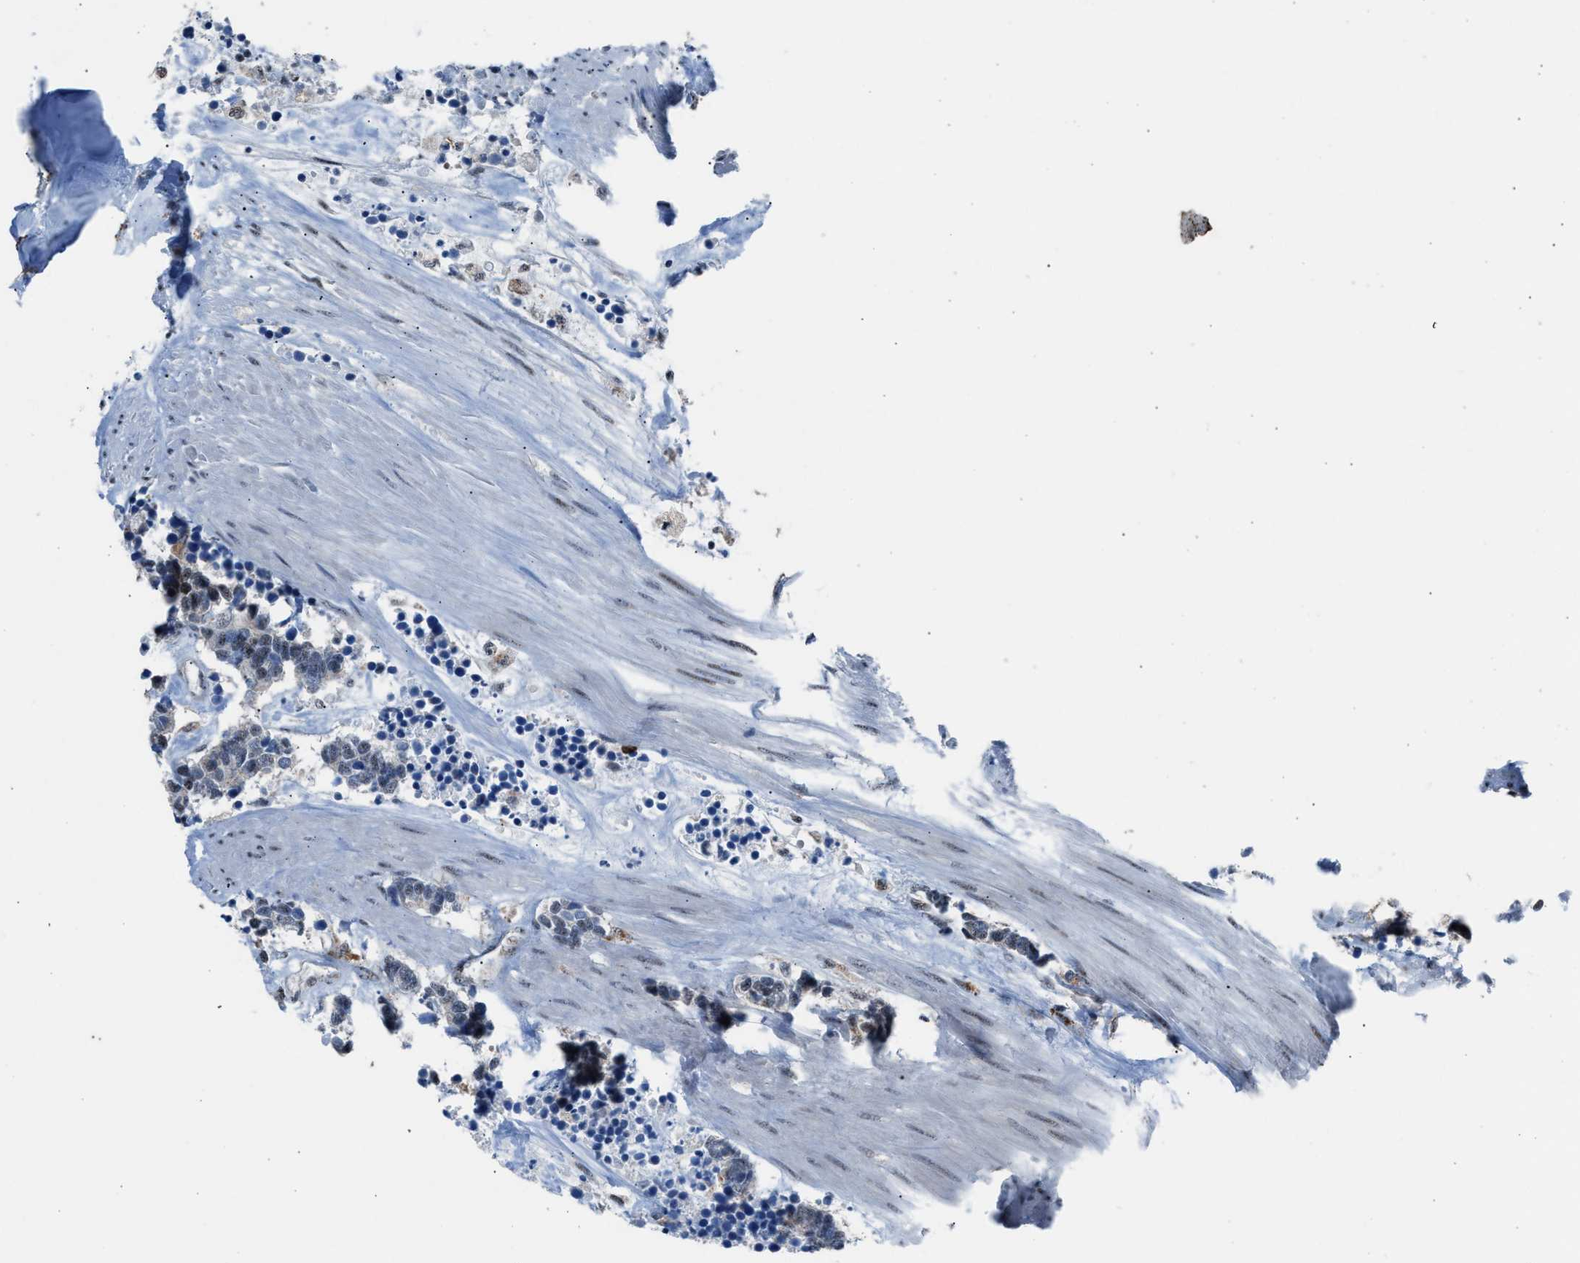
{"staining": {"intensity": "negative", "quantity": "none", "location": "none"}, "tissue": "carcinoid", "cell_type": "Tumor cells", "image_type": "cancer", "snomed": [{"axis": "morphology", "description": "Carcinoma, NOS"}, {"axis": "morphology", "description": "Carcinoid, malignant, NOS"}, {"axis": "topography", "description": "Urinary bladder"}], "caption": "Immunohistochemistry photomicrograph of neoplastic tissue: human malignant carcinoid stained with DAB (3,3'-diaminobenzidine) reveals no significant protein expression in tumor cells.", "gene": "CENPP", "patient": {"sex": "male", "age": 57}}